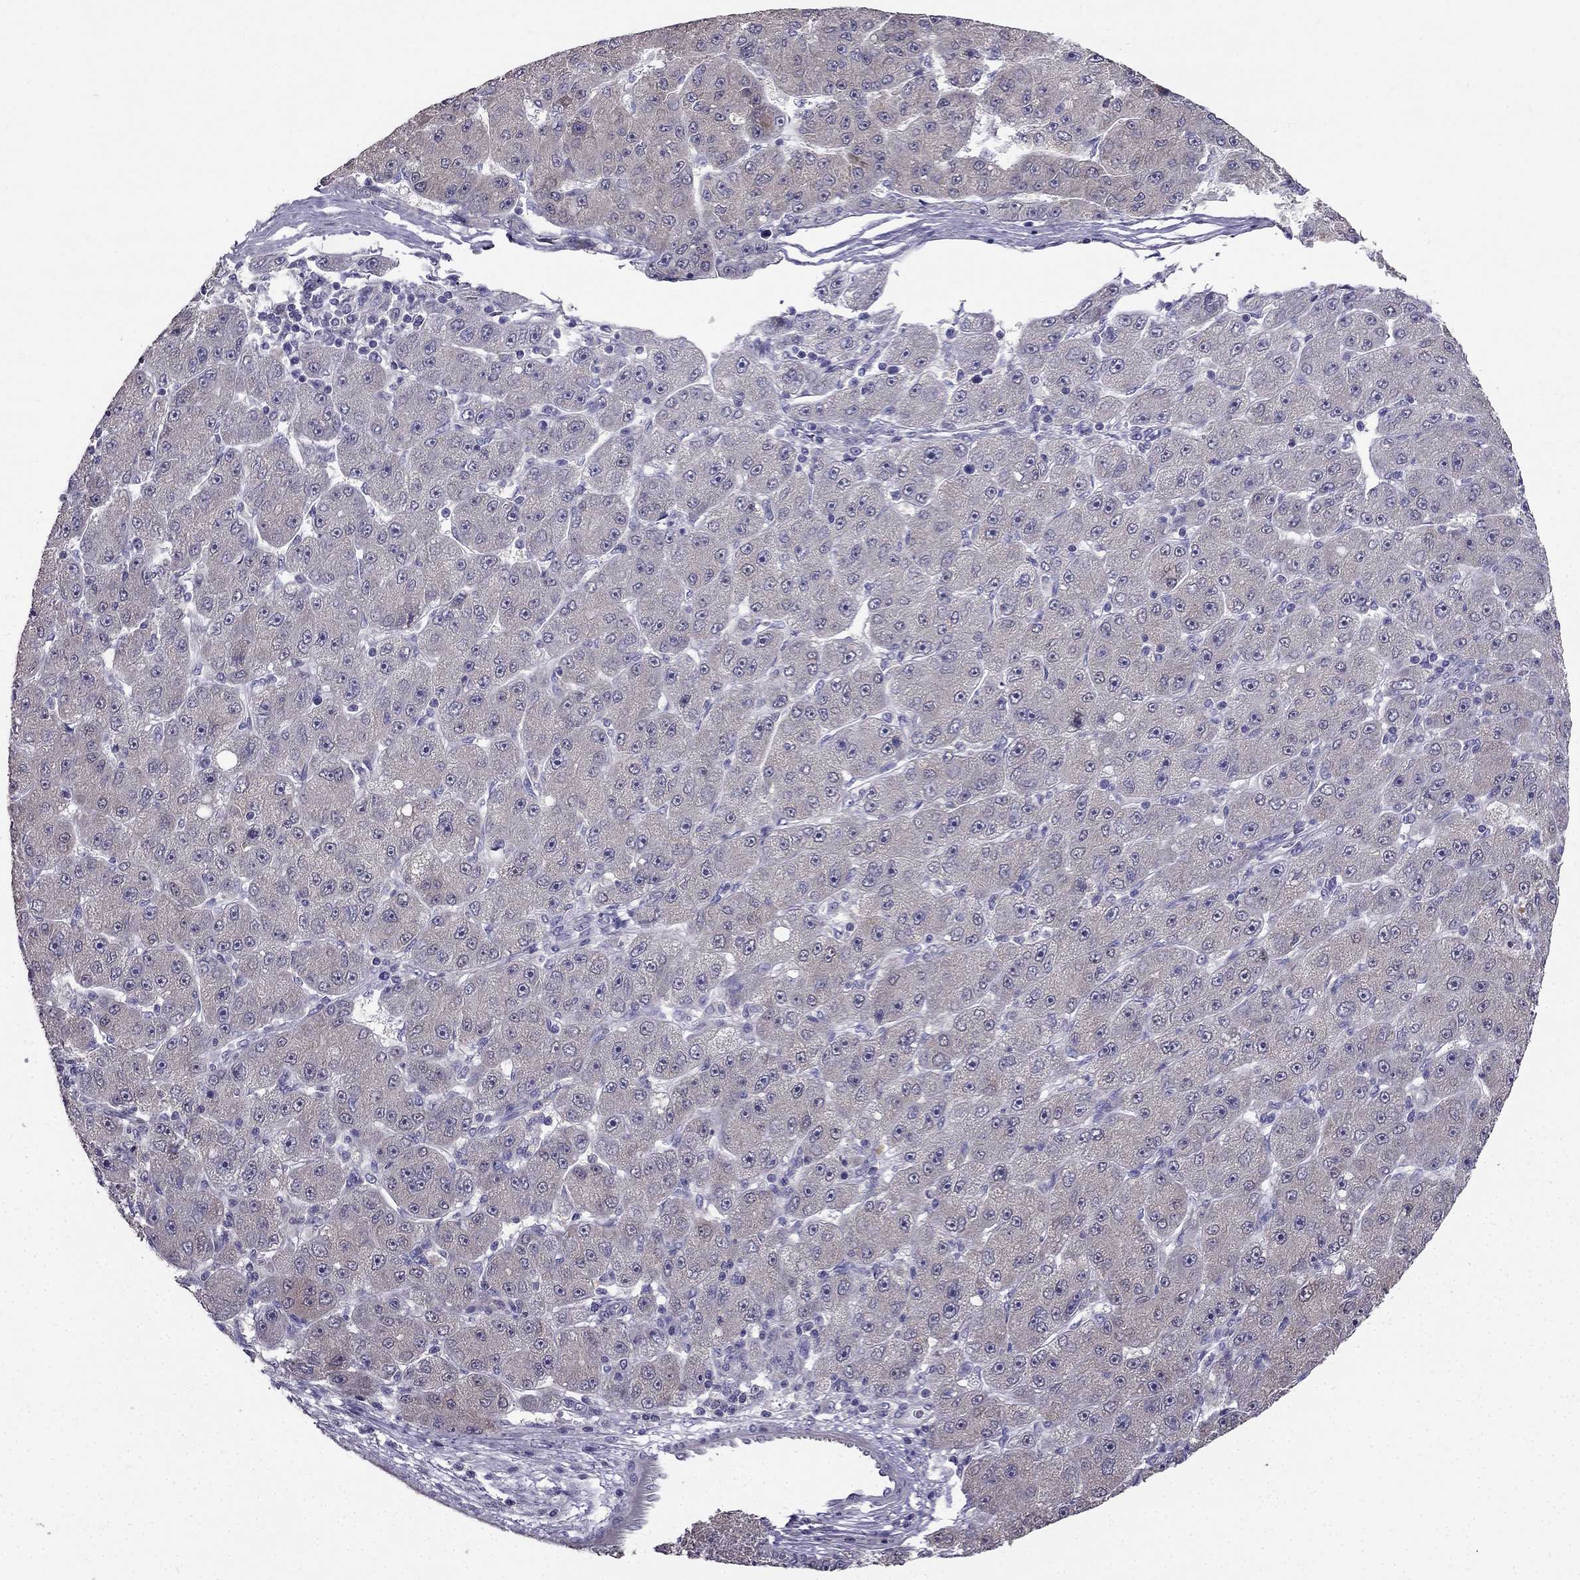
{"staining": {"intensity": "negative", "quantity": "none", "location": "none"}, "tissue": "liver cancer", "cell_type": "Tumor cells", "image_type": "cancer", "snomed": [{"axis": "morphology", "description": "Carcinoma, Hepatocellular, NOS"}, {"axis": "topography", "description": "Liver"}], "caption": "Liver hepatocellular carcinoma was stained to show a protein in brown. There is no significant positivity in tumor cells.", "gene": "AS3MT", "patient": {"sex": "male", "age": 67}}